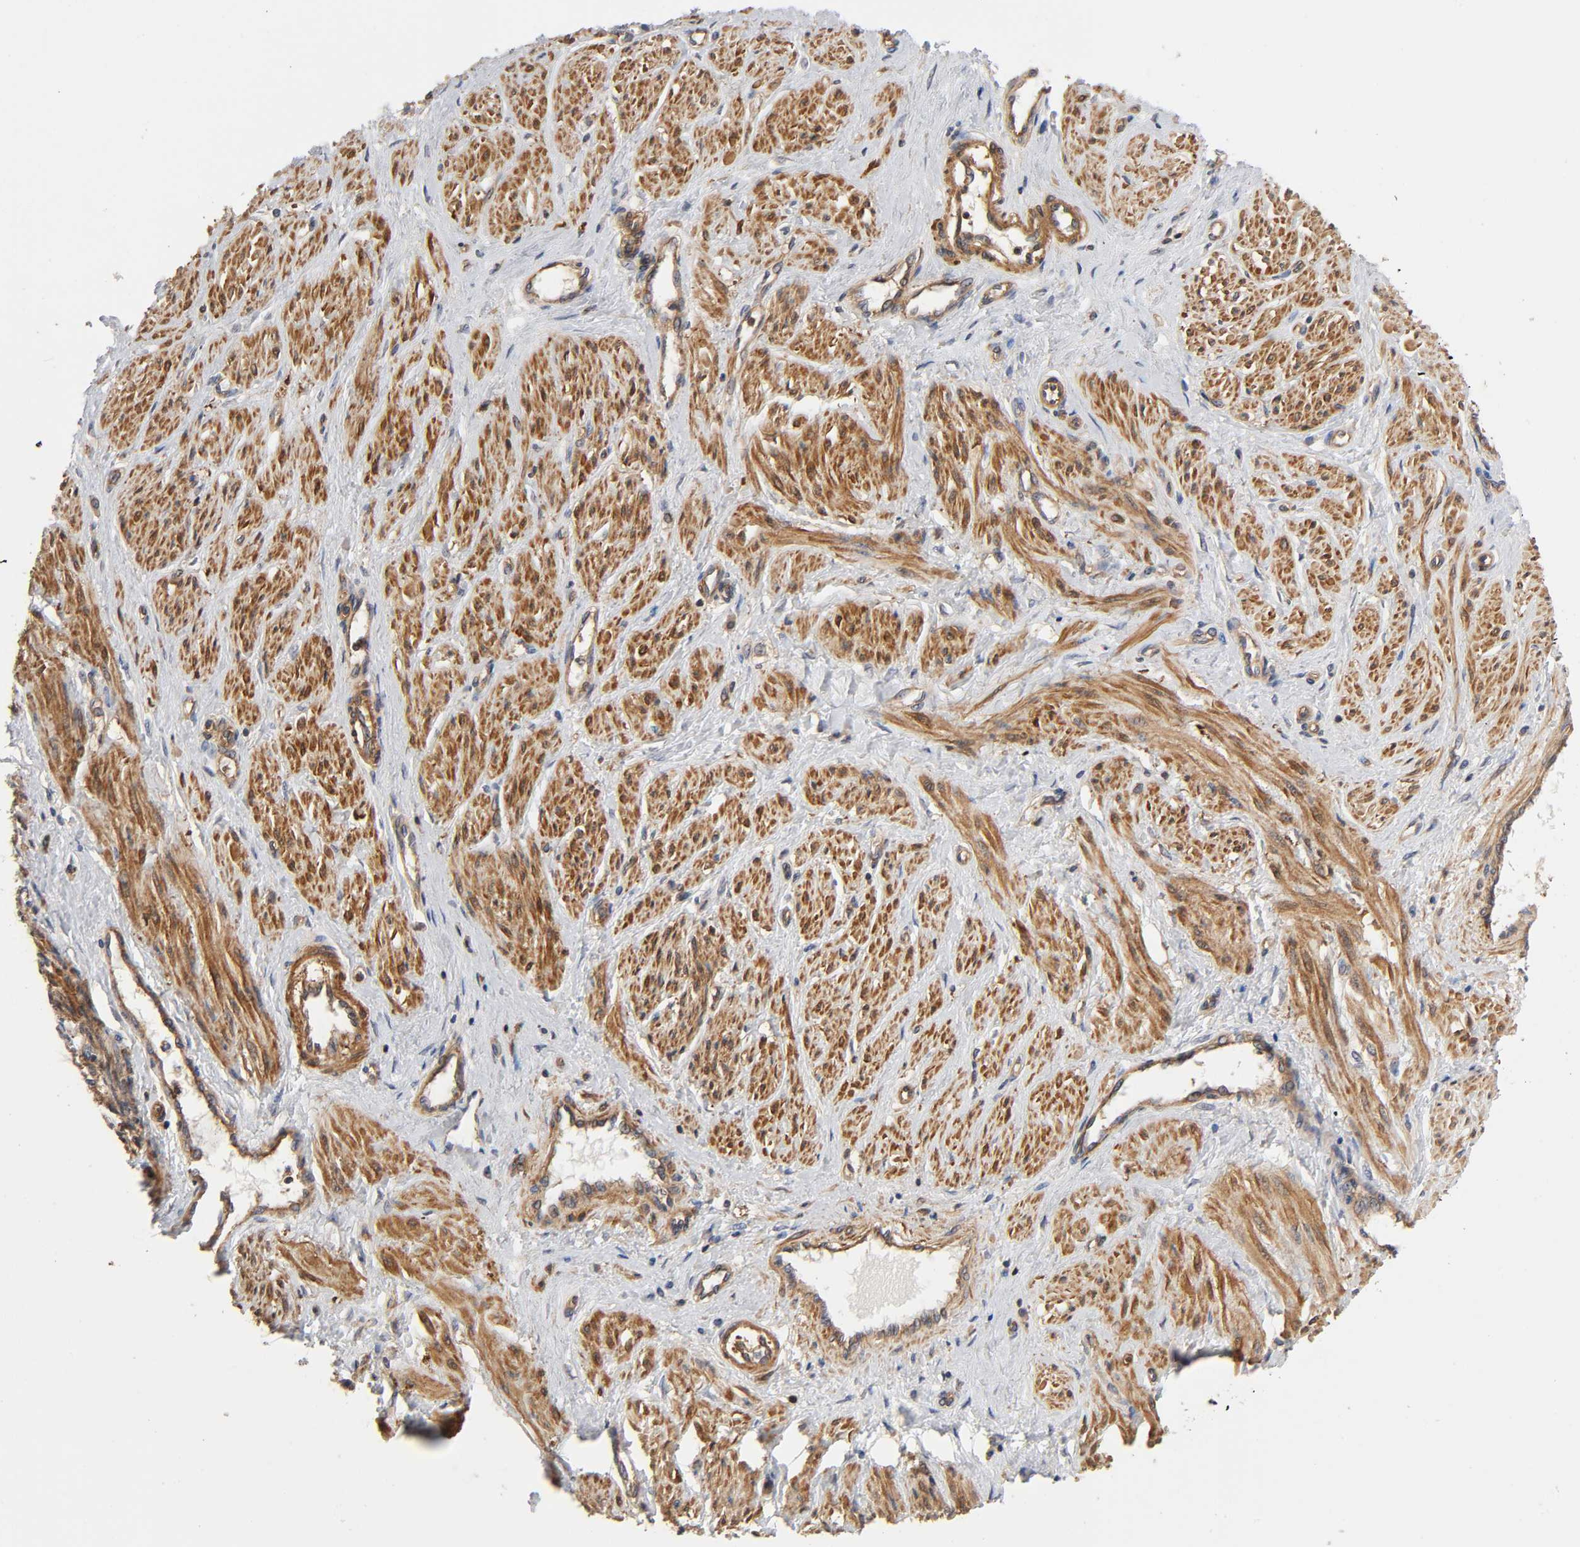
{"staining": {"intensity": "moderate", "quantity": "25%-75%", "location": "cytoplasmic/membranous"}, "tissue": "smooth muscle", "cell_type": "Smooth muscle cells", "image_type": "normal", "snomed": [{"axis": "morphology", "description": "Normal tissue, NOS"}, {"axis": "topography", "description": "Smooth muscle"}, {"axis": "topography", "description": "Uterus"}], "caption": "Moderate cytoplasmic/membranous protein staining is identified in about 25%-75% of smooth muscle cells in smooth muscle. (Stains: DAB in brown, nuclei in blue, Microscopy: brightfield microscopy at high magnification).", "gene": "LAMTOR2", "patient": {"sex": "female", "age": 39}}